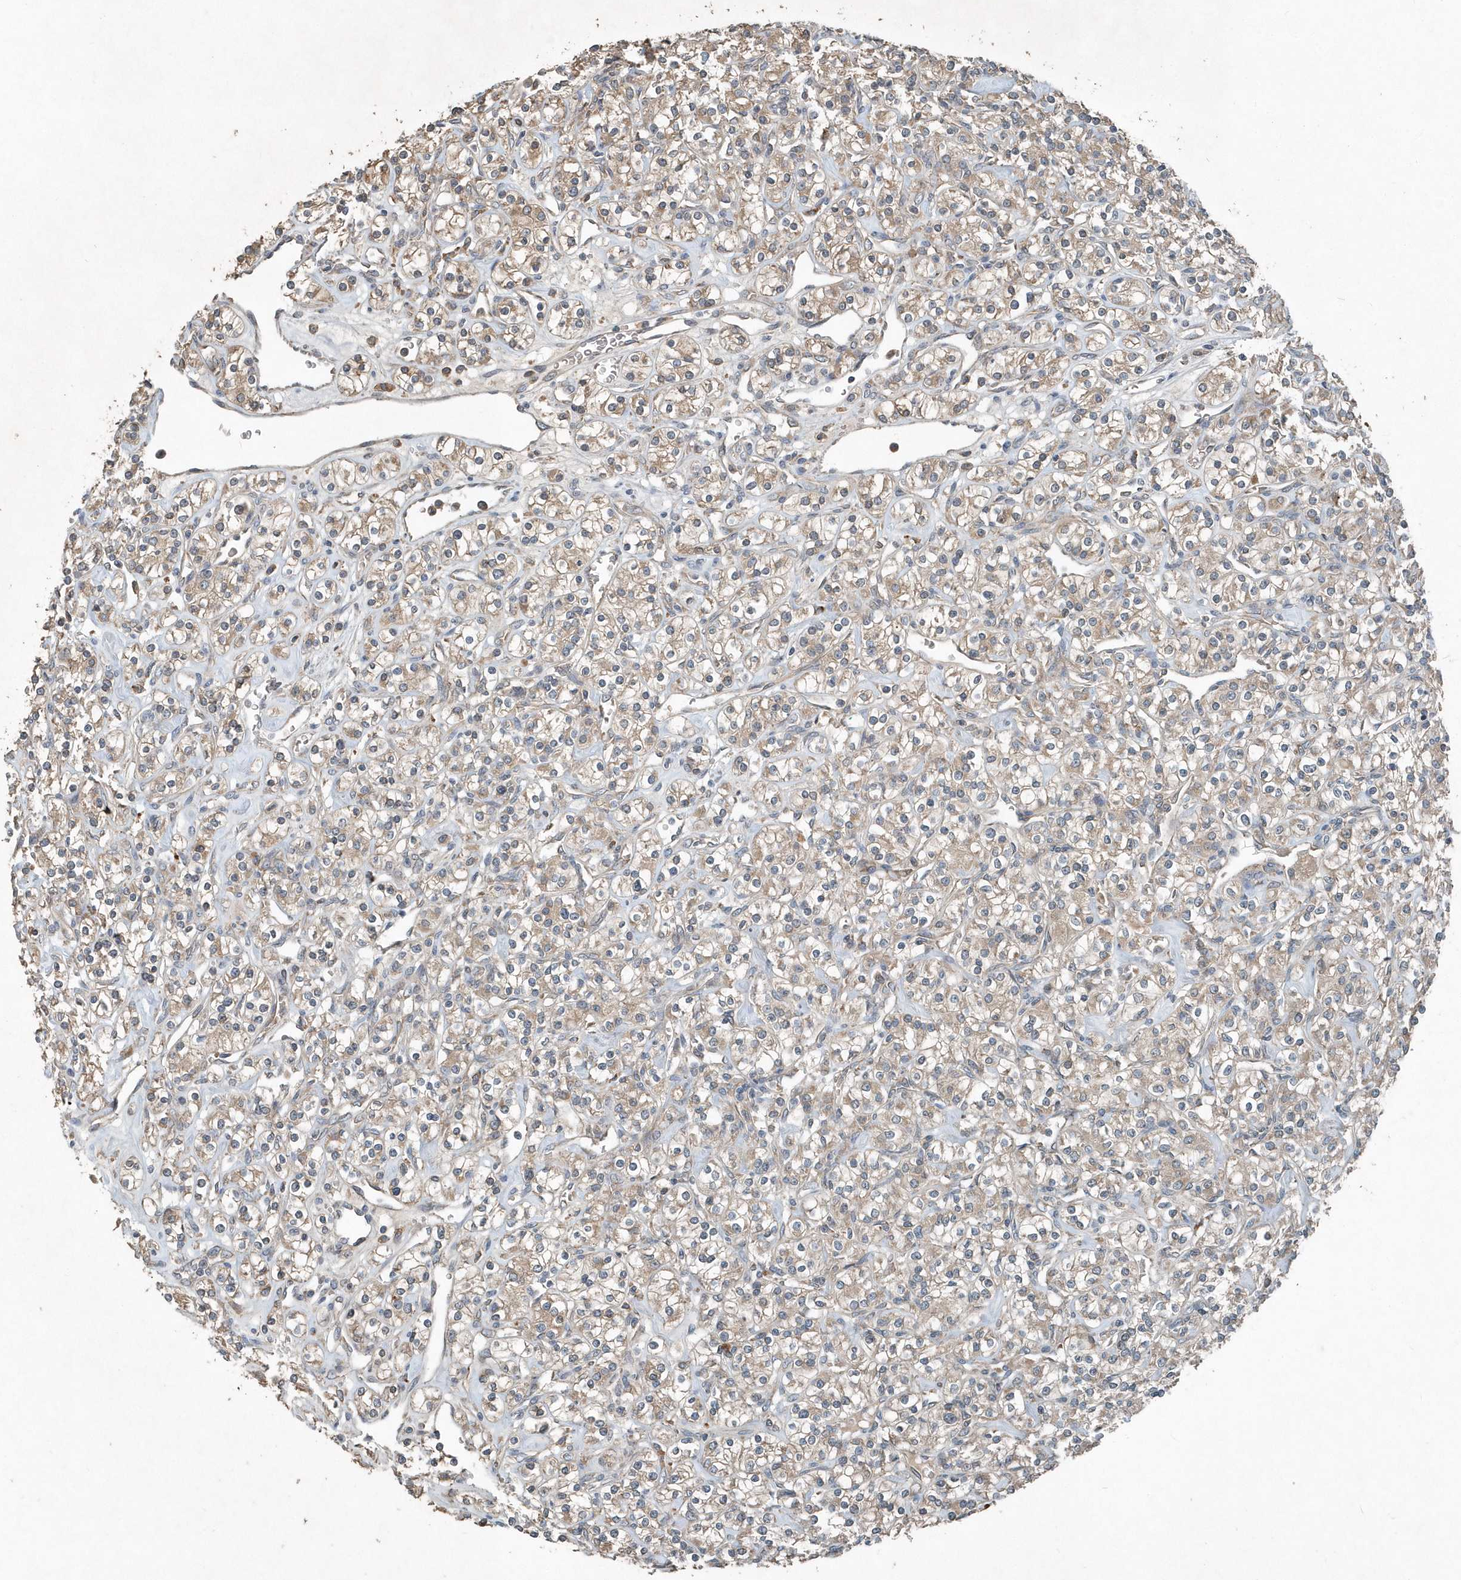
{"staining": {"intensity": "weak", "quantity": "25%-75%", "location": "cytoplasmic/membranous"}, "tissue": "renal cancer", "cell_type": "Tumor cells", "image_type": "cancer", "snomed": [{"axis": "morphology", "description": "Adenocarcinoma, NOS"}, {"axis": "topography", "description": "Kidney"}], "caption": "This histopathology image displays renal adenocarcinoma stained with immunohistochemistry (IHC) to label a protein in brown. The cytoplasmic/membranous of tumor cells show weak positivity for the protein. Nuclei are counter-stained blue.", "gene": "SCFD2", "patient": {"sex": "male", "age": 77}}